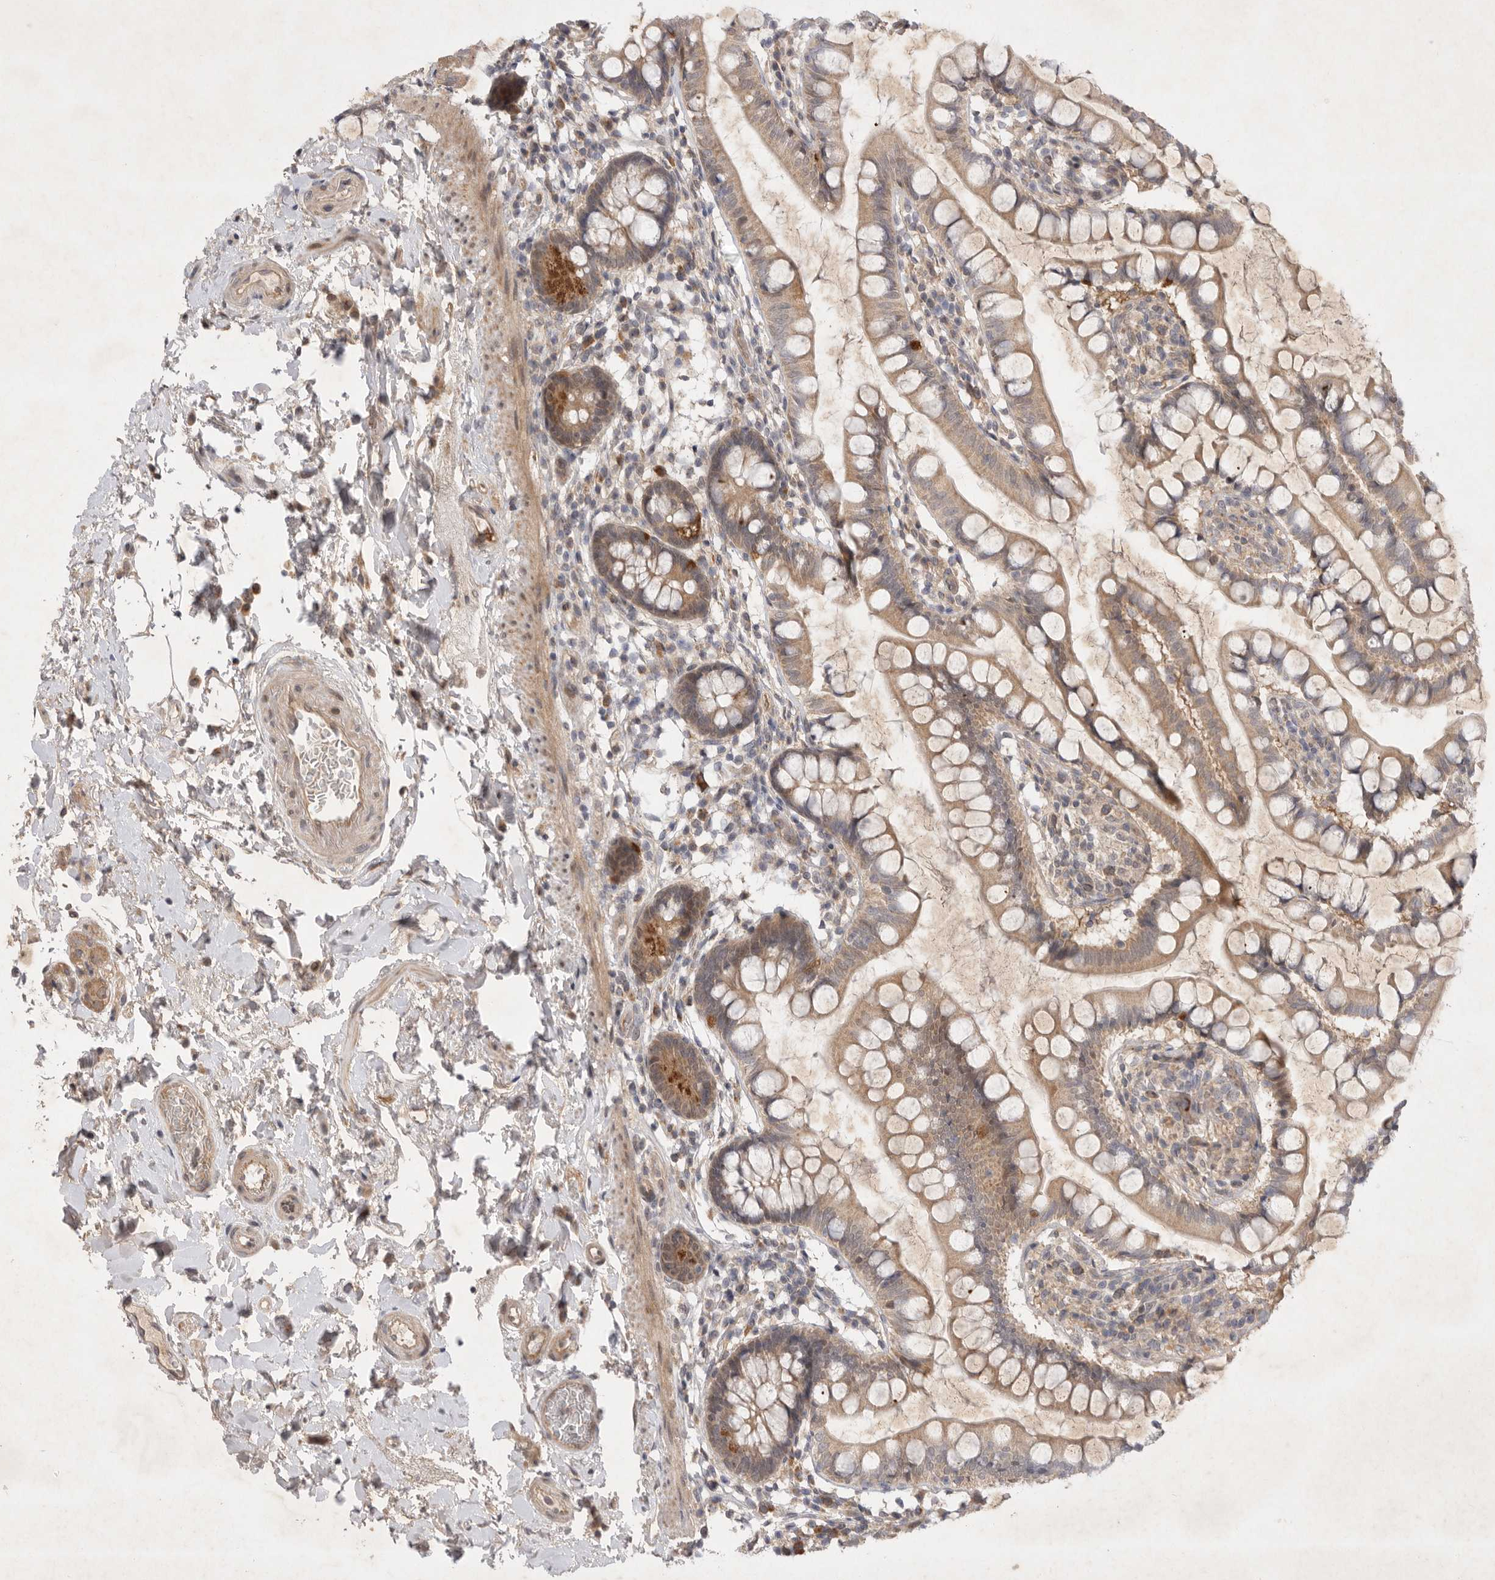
{"staining": {"intensity": "weak", "quantity": ">75%", "location": "cytoplasmic/membranous"}, "tissue": "small intestine", "cell_type": "Glandular cells", "image_type": "normal", "snomed": [{"axis": "morphology", "description": "Normal tissue, NOS"}, {"axis": "topography", "description": "Small intestine"}], "caption": "Immunohistochemistry (IHC) histopathology image of unremarkable small intestine: small intestine stained using immunohistochemistry shows low levels of weak protein expression localized specifically in the cytoplasmic/membranous of glandular cells, appearing as a cytoplasmic/membranous brown color.", "gene": "PTPDC1", "patient": {"sex": "female", "age": 84}}